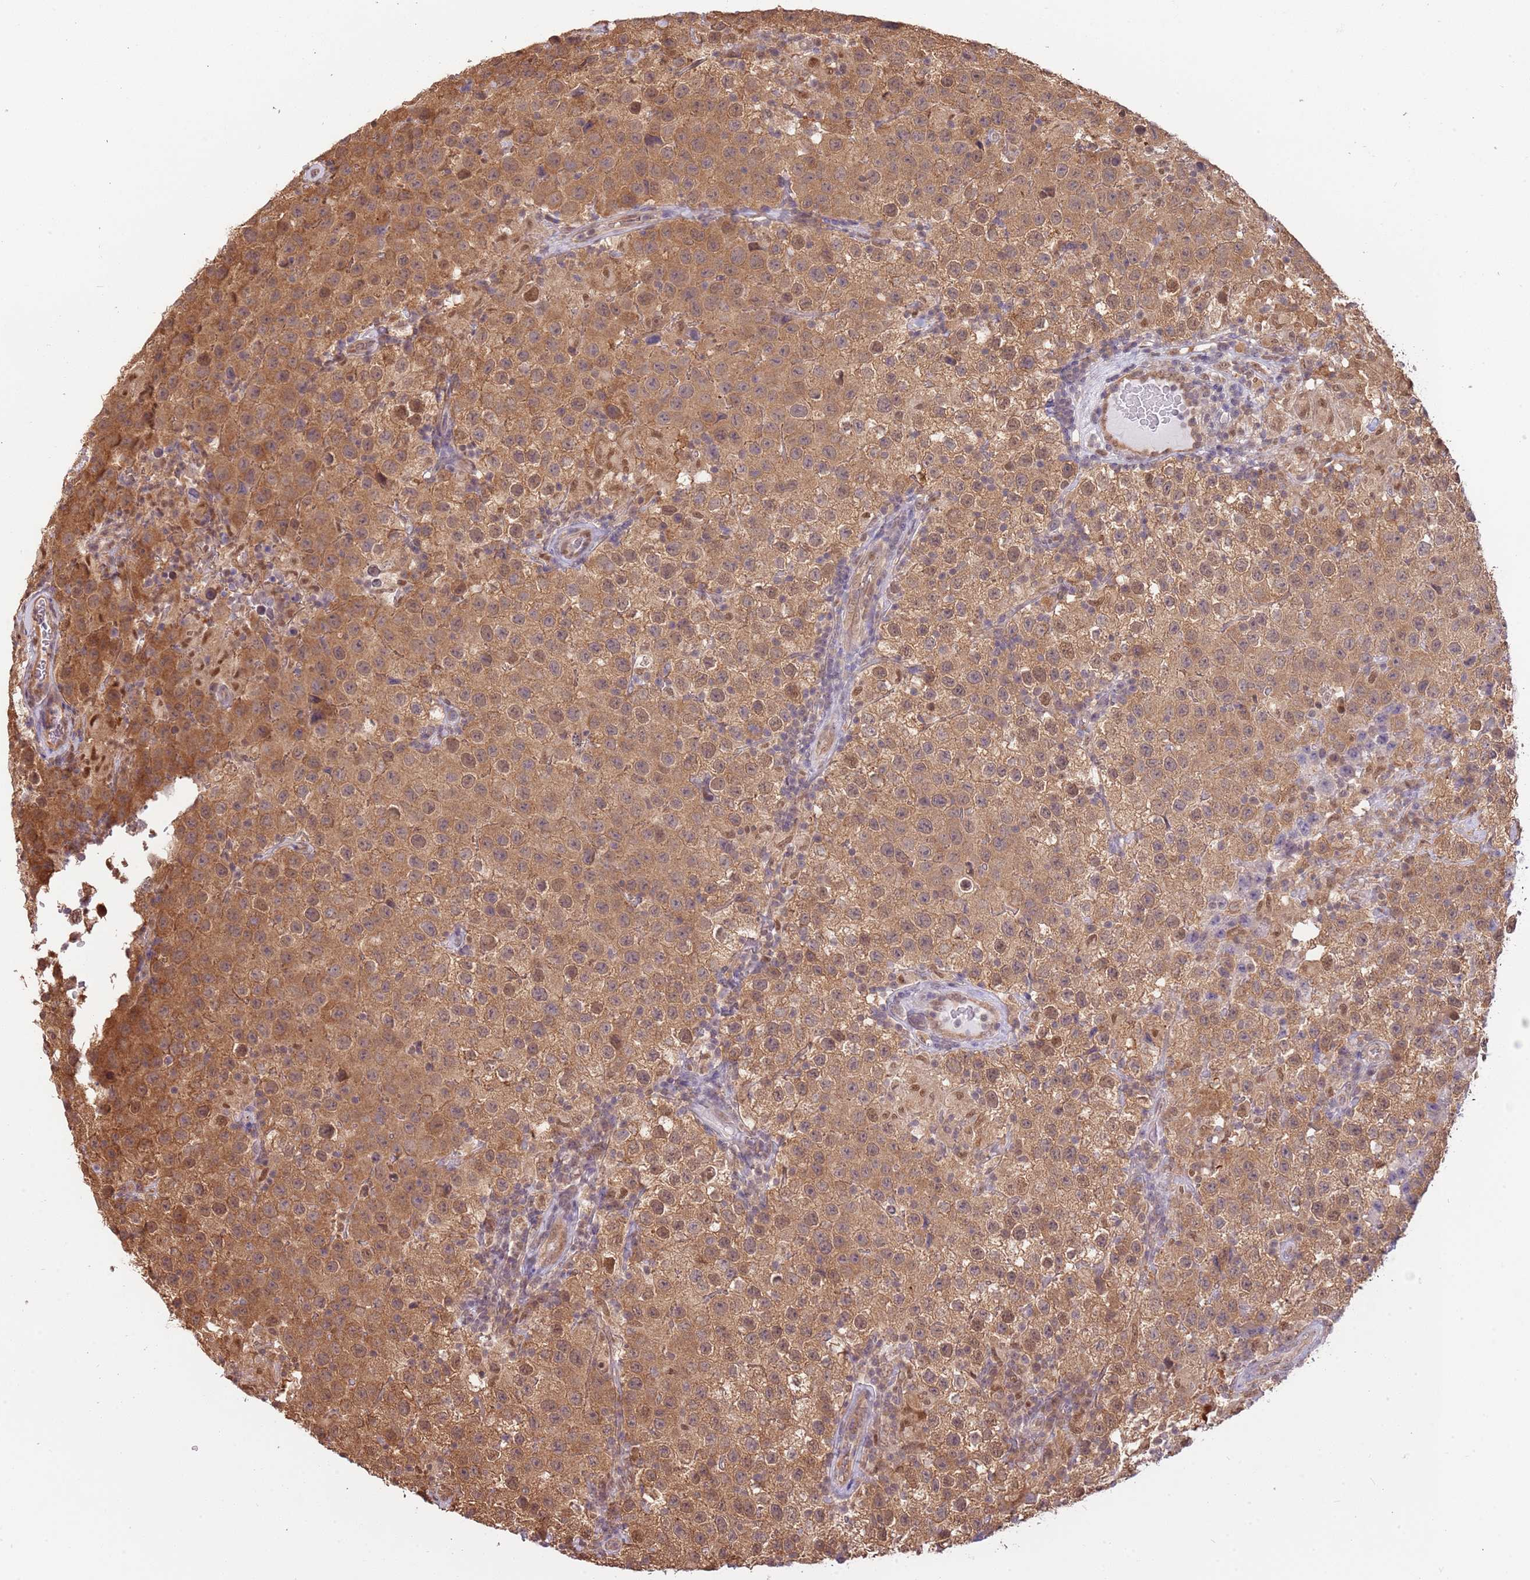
{"staining": {"intensity": "moderate", "quantity": ">75%", "location": "cytoplasmic/membranous,nuclear"}, "tissue": "testis cancer", "cell_type": "Tumor cells", "image_type": "cancer", "snomed": [{"axis": "morphology", "description": "Seminoma, NOS"}, {"axis": "morphology", "description": "Carcinoma, Embryonal, NOS"}, {"axis": "topography", "description": "Testis"}], "caption": "A medium amount of moderate cytoplasmic/membranous and nuclear expression is appreciated in about >75% of tumor cells in testis embryonal carcinoma tissue. (DAB = brown stain, brightfield microscopy at high magnification).", "gene": "PLSCR5", "patient": {"sex": "male", "age": 41}}